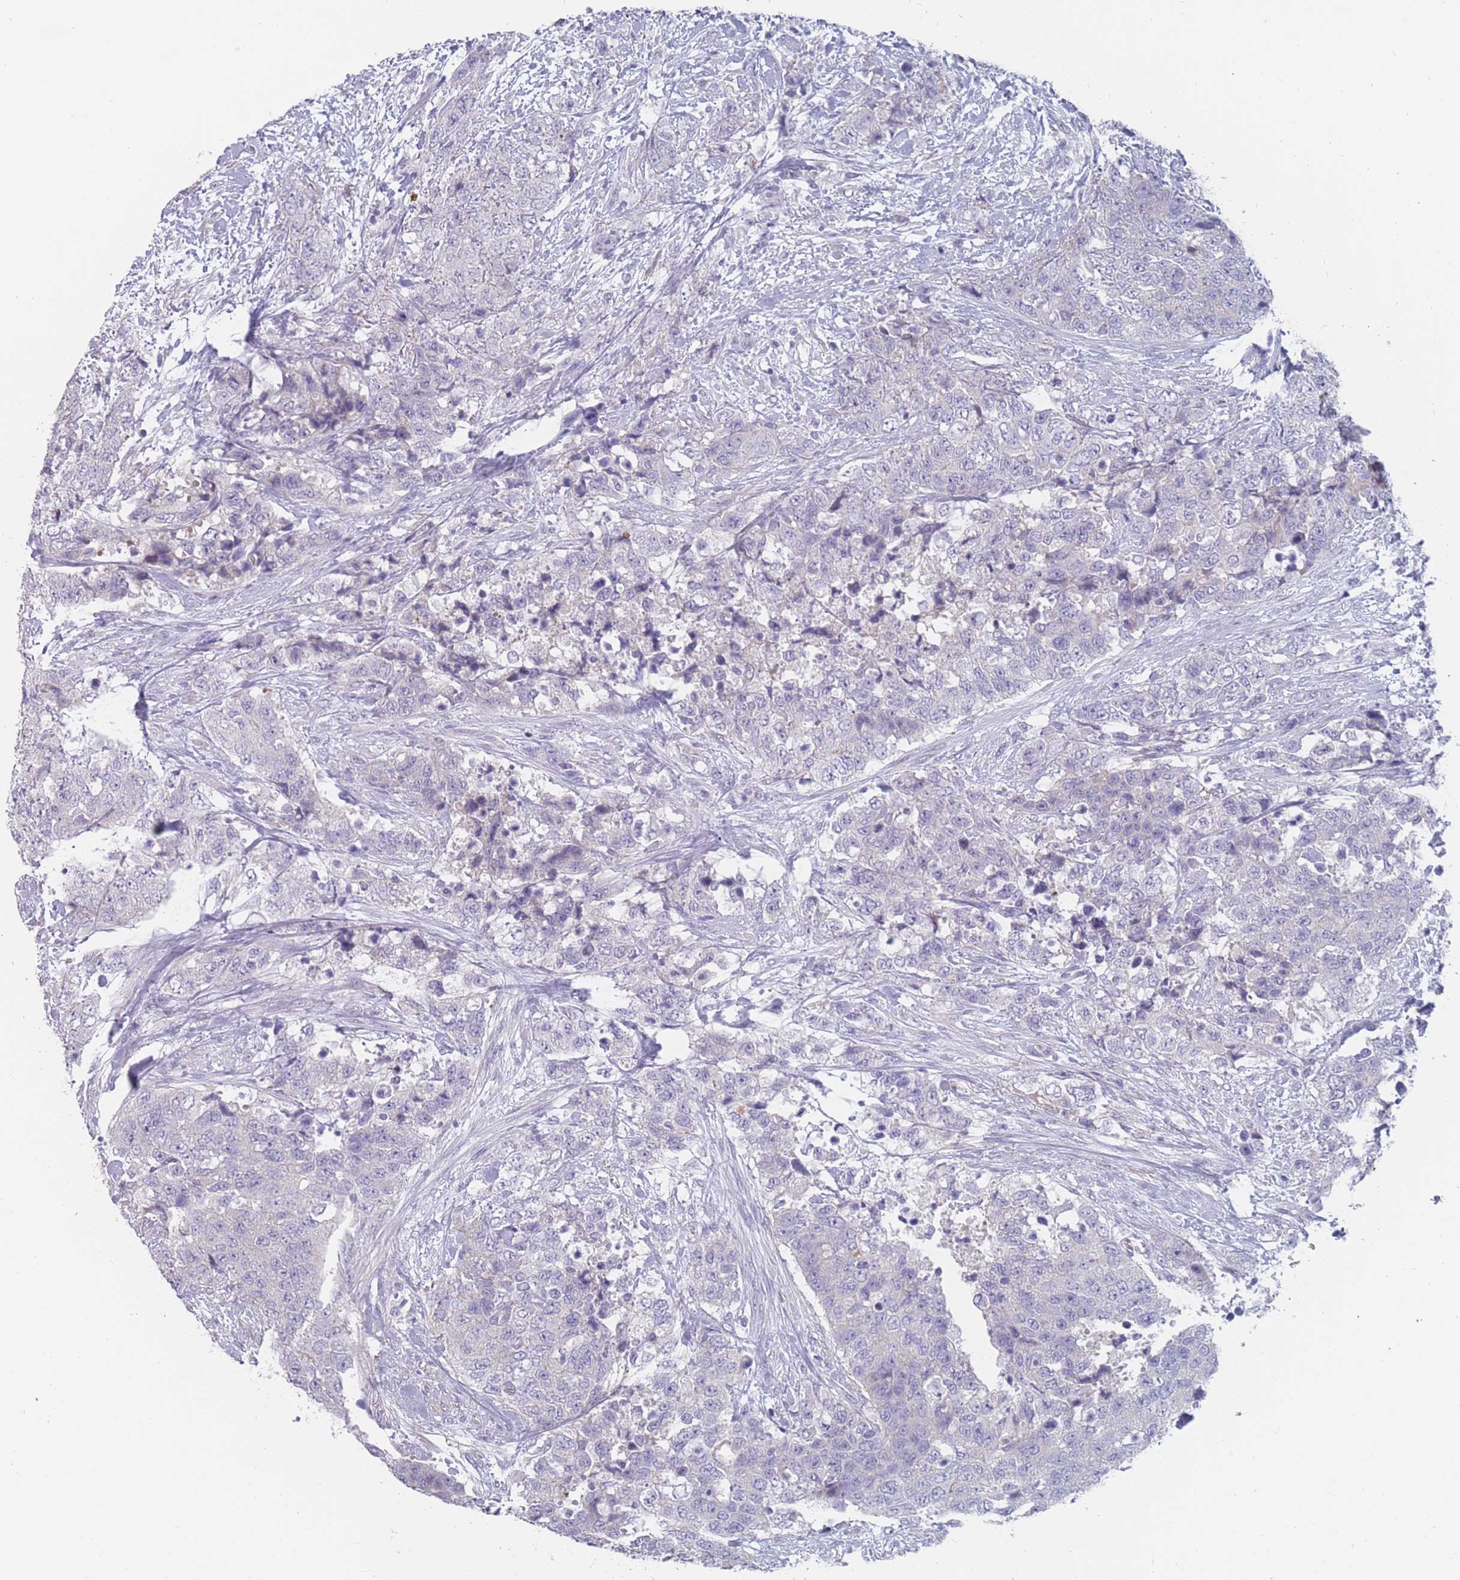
{"staining": {"intensity": "negative", "quantity": "none", "location": "none"}, "tissue": "urothelial cancer", "cell_type": "Tumor cells", "image_type": "cancer", "snomed": [{"axis": "morphology", "description": "Urothelial carcinoma, High grade"}, {"axis": "topography", "description": "Urinary bladder"}], "caption": "Immunohistochemistry image of human urothelial cancer stained for a protein (brown), which shows no expression in tumor cells.", "gene": "PIGU", "patient": {"sex": "female", "age": 78}}